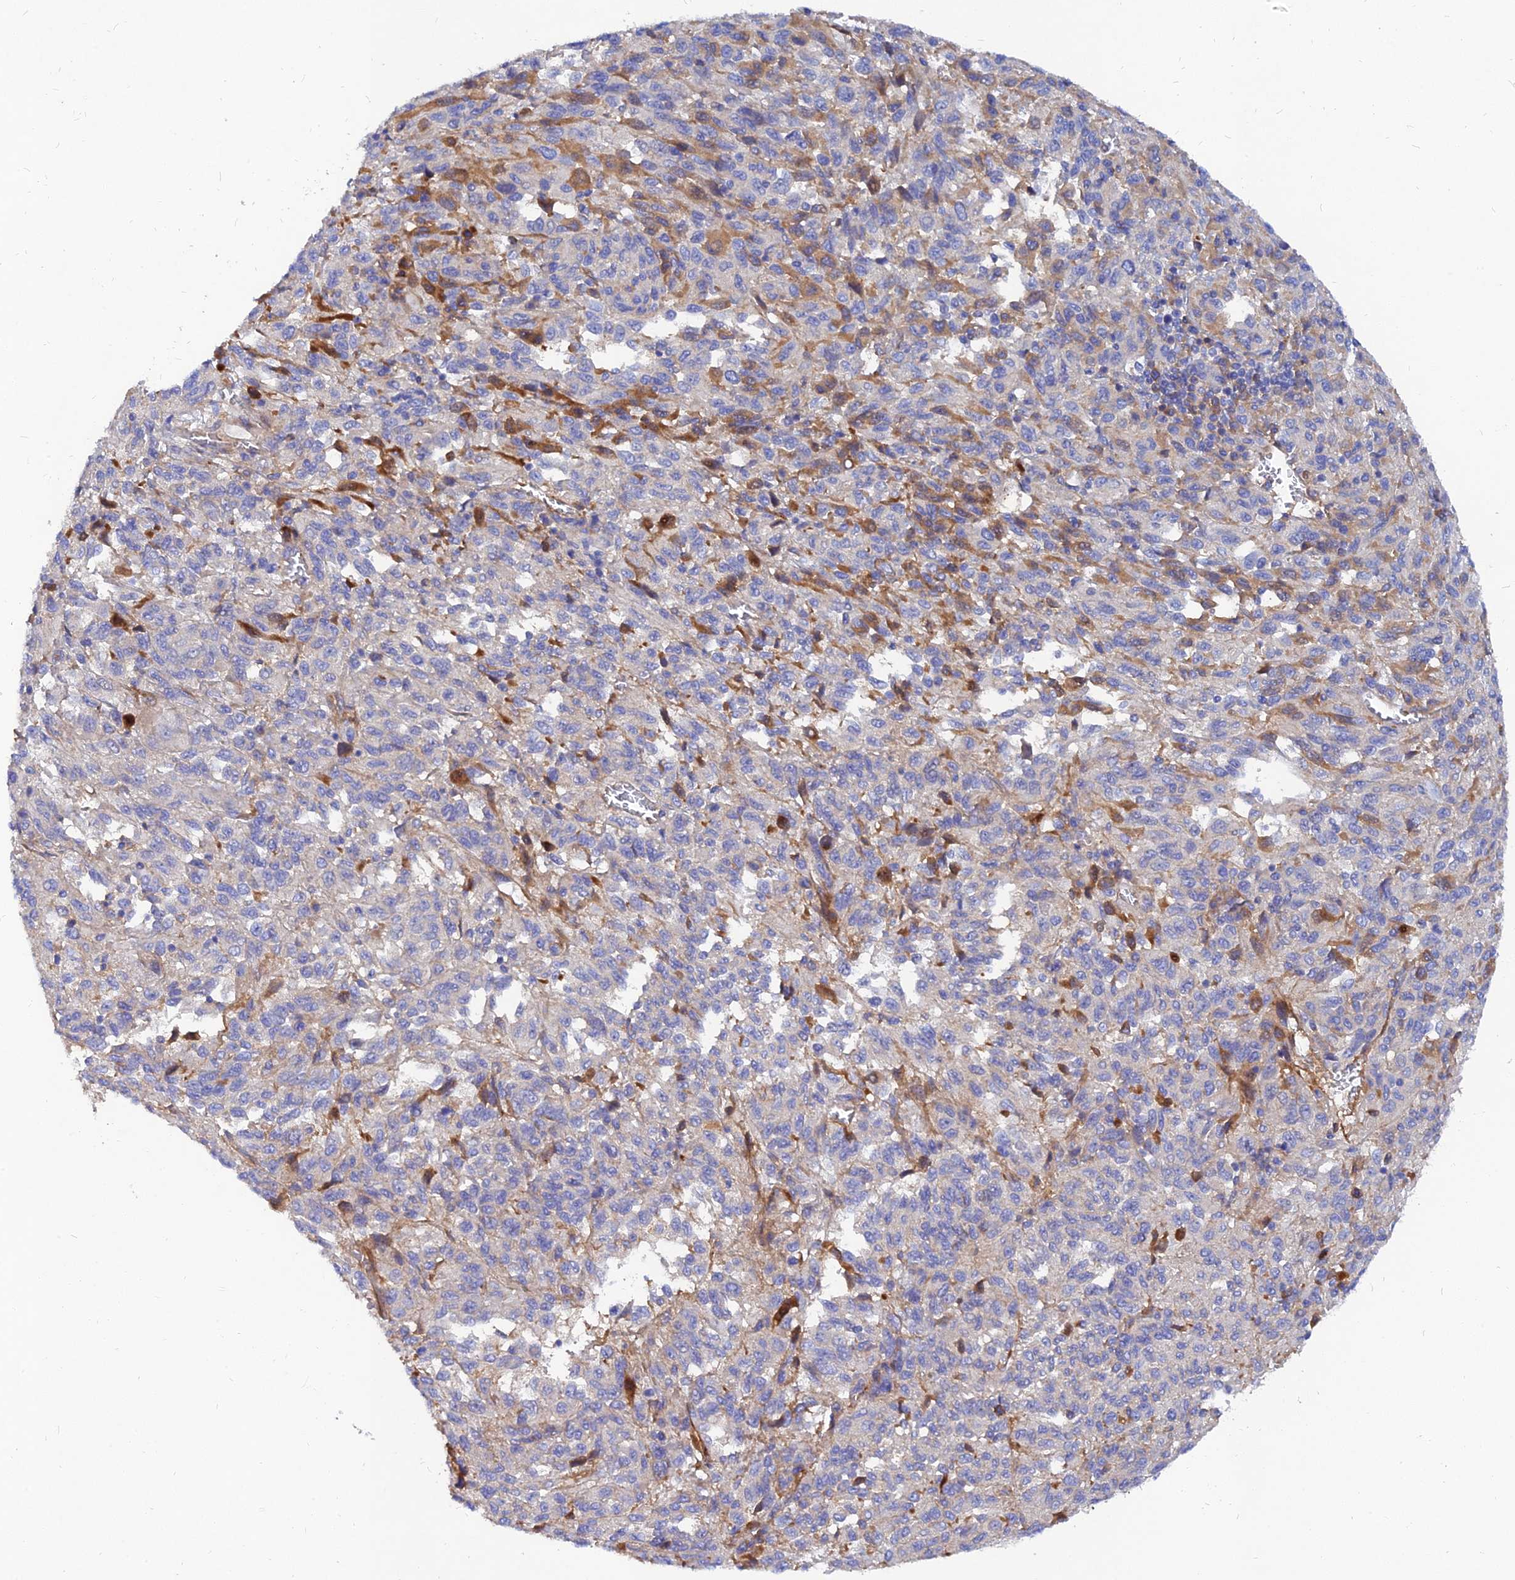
{"staining": {"intensity": "negative", "quantity": "none", "location": "none"}, "tissue": "melanoma", "cell_type": "Tumor cells", "image_type": "cancer", "snomed": [{"axis": "morphology", "description": "Malignant melanoma, Metastatic site"}, {"axis": "topography", "description": "Lung"}], "caption": "Malignant melanoma (metastatic site) was stained to show a protein in brown. There is no significant staining in tumor cells.", "gene": "MROH1", "patient": {"sex": "male", "age": 64}}